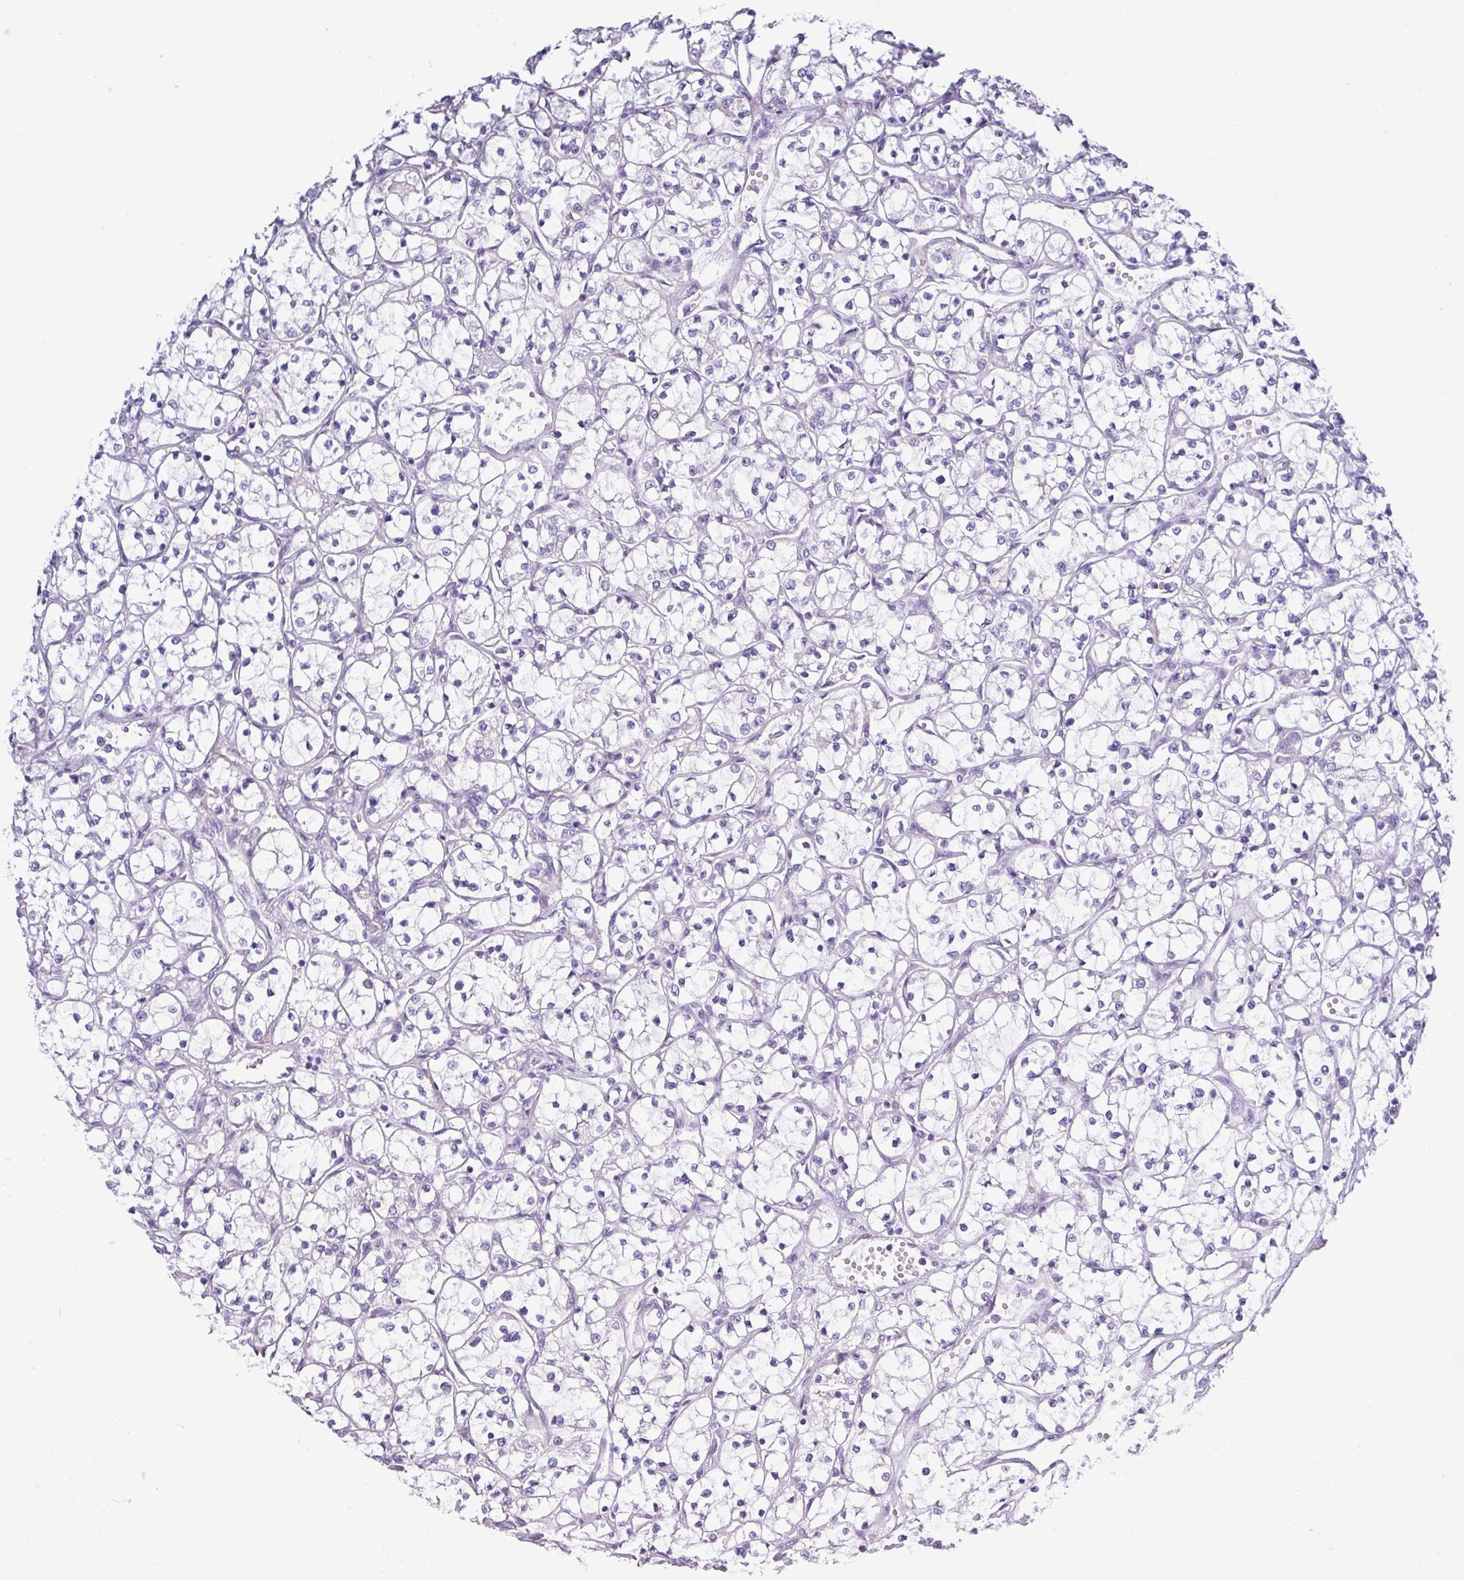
{"staining": {"intensity": "negative", "quantity": "none", "location": "none"}, "tissue": "renal cancer", "cell_type": "Tumor cells", "image_type": "cancer", "snomed": [{"axis": "morphology", "description": "Adenocarcinoma, NOS"}, {"axis": "topography", "description": "Kidney"}], "caption": "Immunohistochemistry (IHC) of renal cancer (adenocarcinoma) exhibits no staining in tumor cells. (Stains: DAB IHC with hematoxylin counter stain, Microscopy: brightfield microscopy at high magnification).", "gene": "ABCC5", "patient": {"sex": "female", "age": 69}}